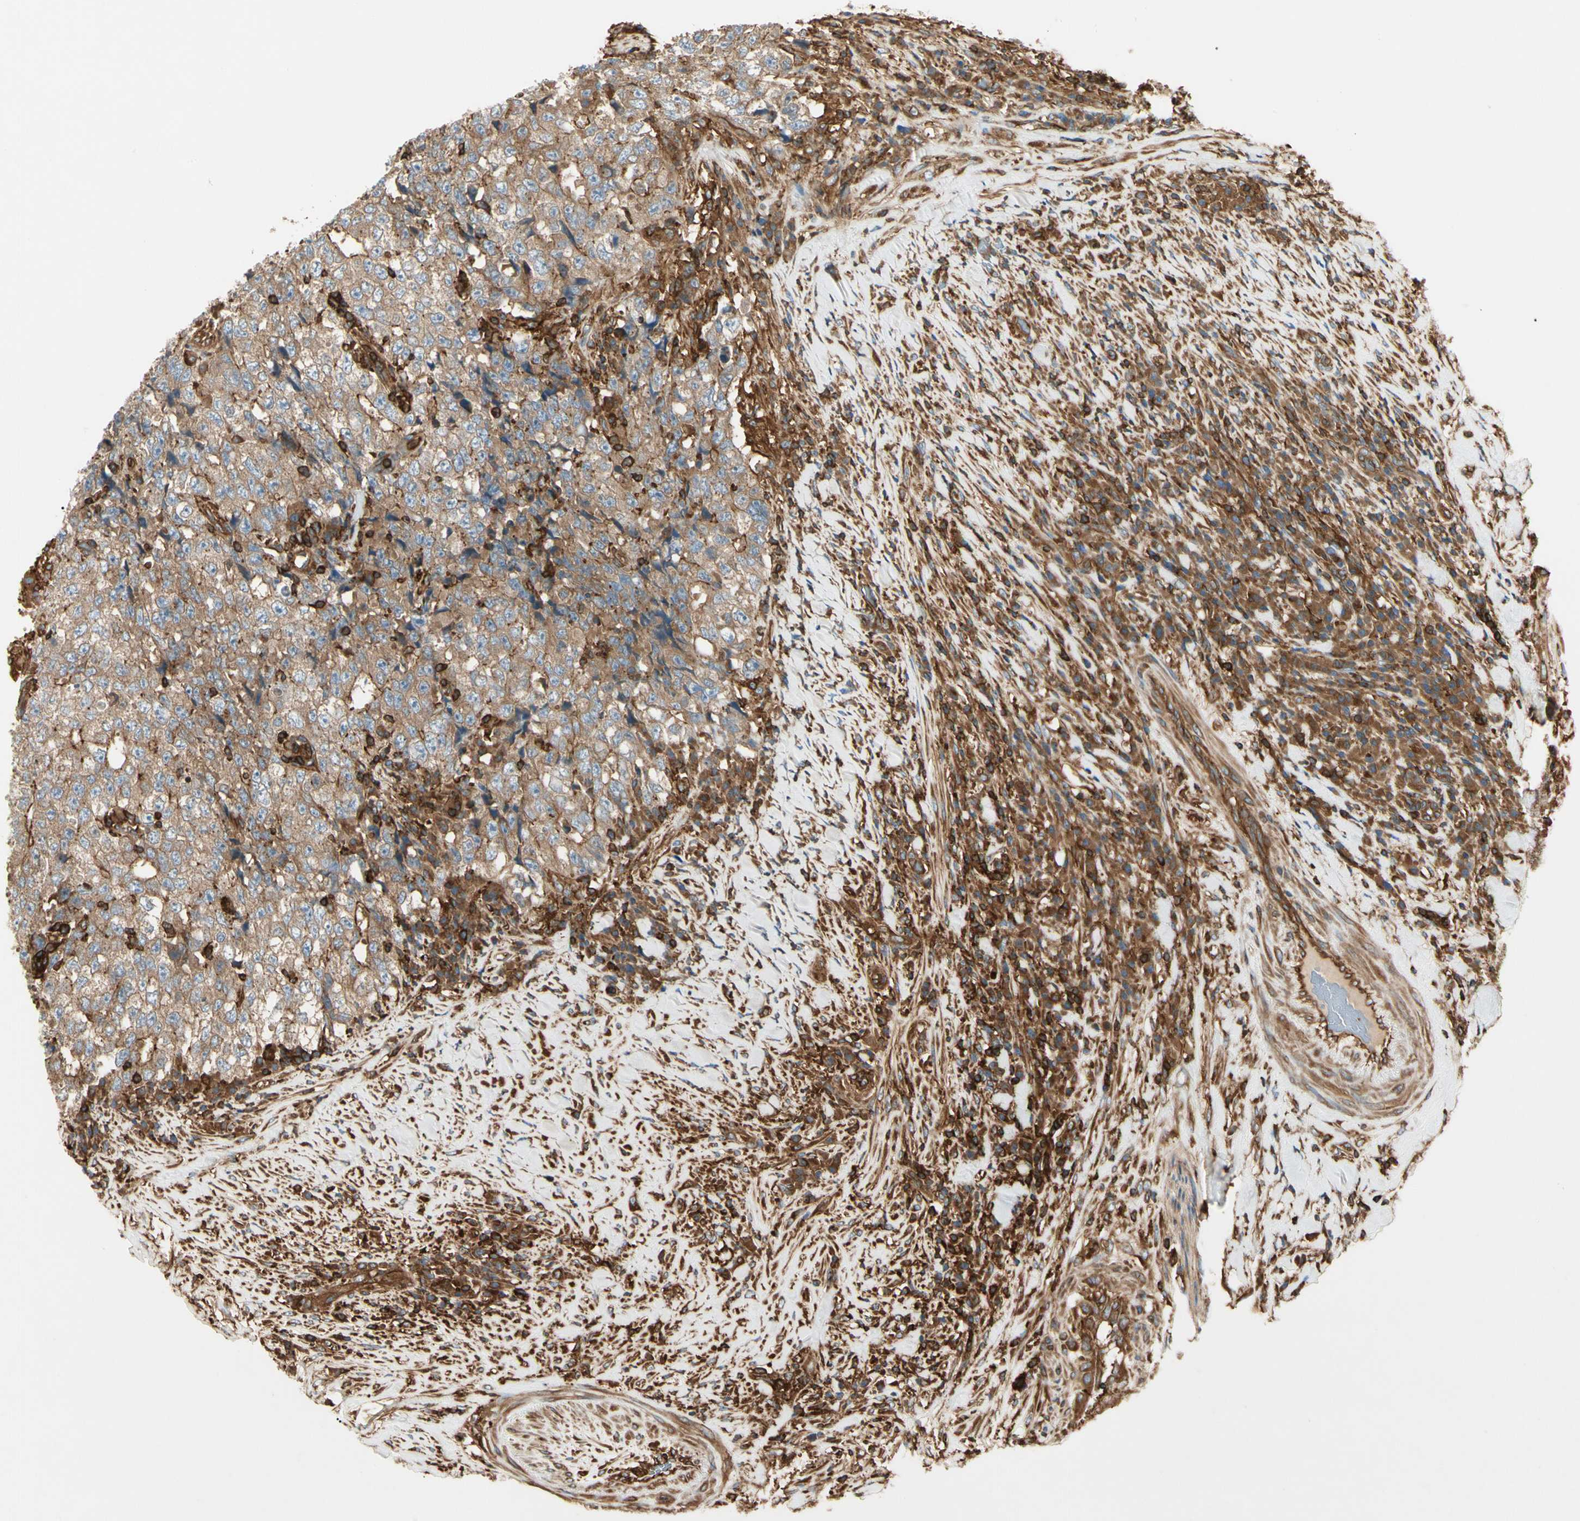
{"staining": {"intensity": "moderate", "quantity": ">75%", "location": "cytoplasmic/membranous"}, "tissue": "testis cancer", "cell_type": "Tumor cells", "image_type": "cancer", "snomed": [{"axis": "morphology", "description": "Necrosis, NOS"}, {"axis": "morphology", "description": "Carcinoma, Embryonal, NOS"}, {"axis": "topography", "description": "Testis"}], "caption": "Testis cancer (embryonal carcinoma) stained with DAB immunohistochemistry demonstrates medium levels of moderate cytoplasmic/membranous expression in approximately >75% of tumor cells.", "gene": "ARPC2", "patient": {"sex": "male", "age": 19}}